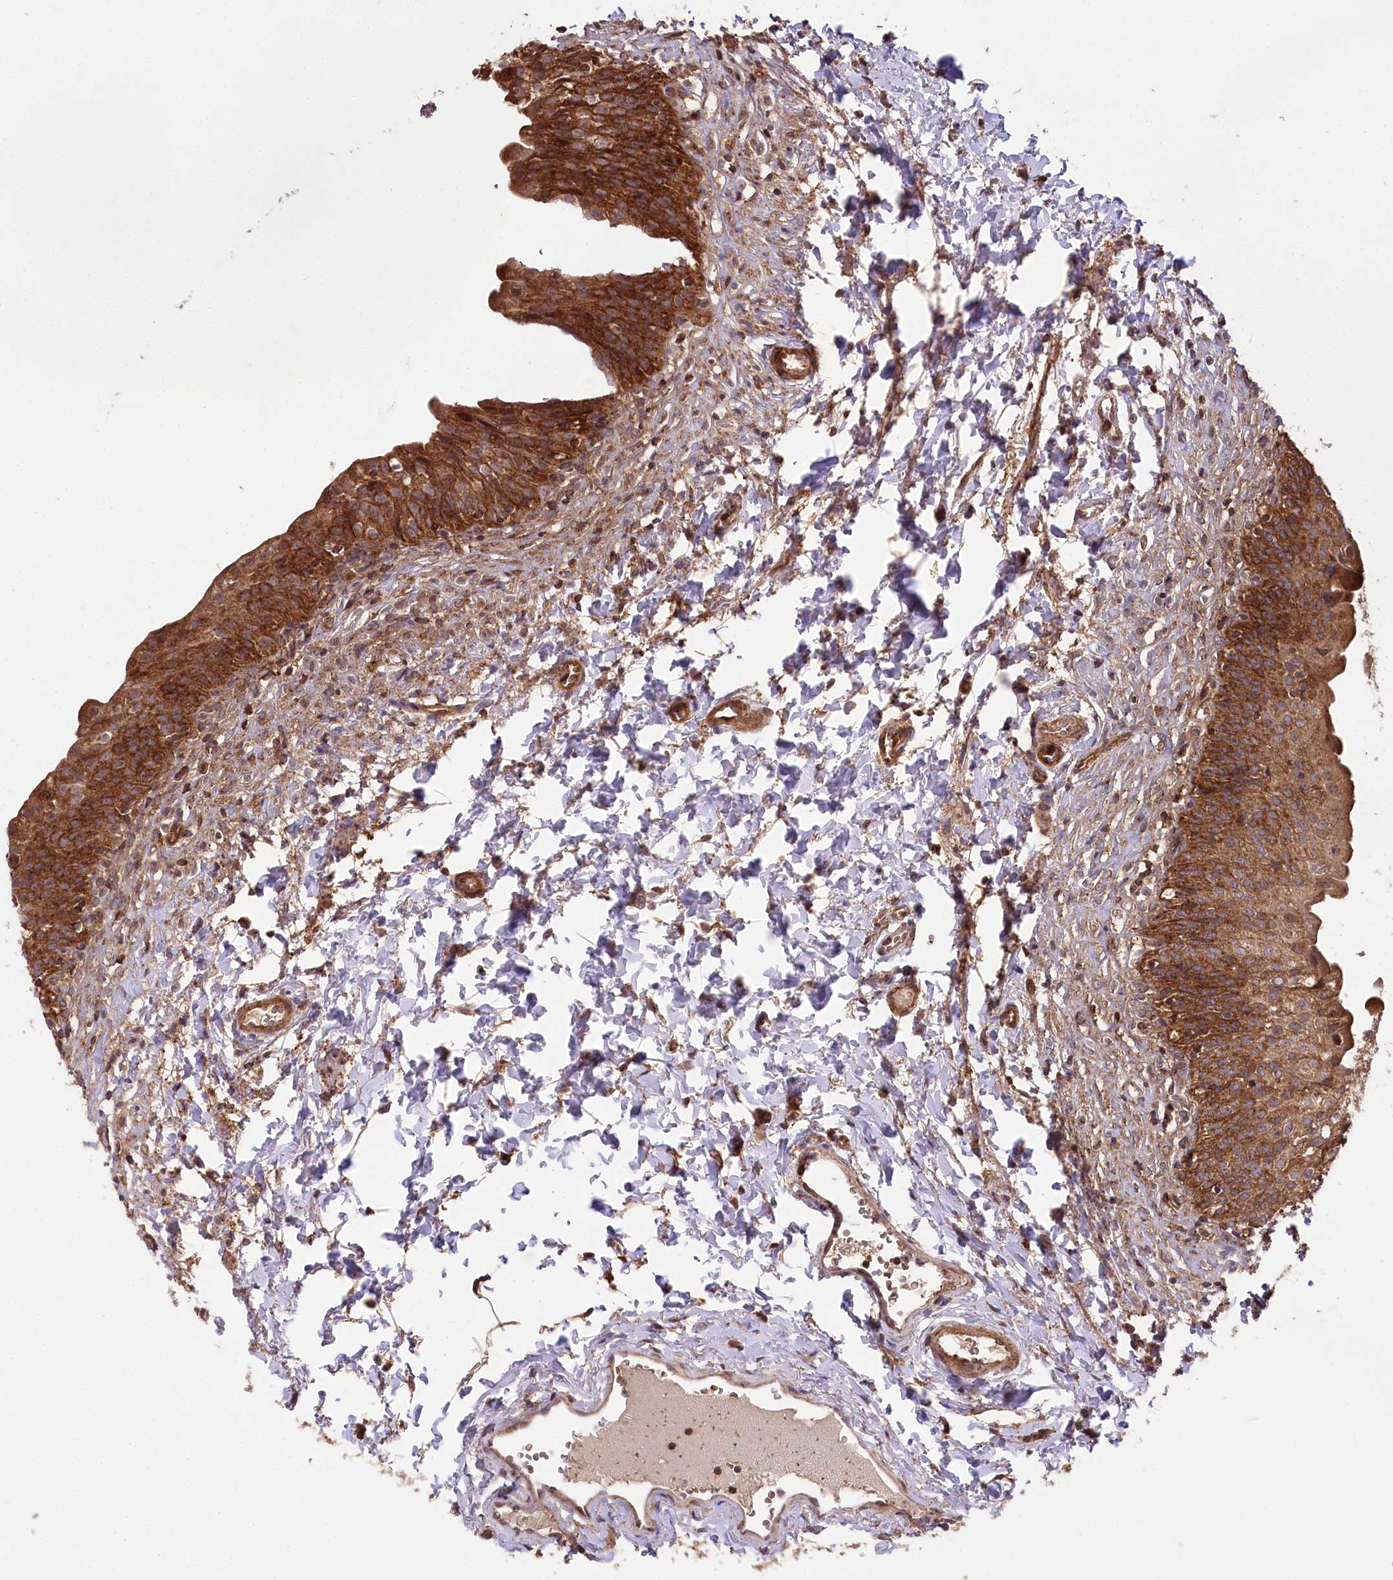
{"staining": {"intensity": "strong", "quantity": ">75%", "location": "cytoplasmic/membranous"}, "tissue": "urinary bladder", "cell_type": "Urothelial cells", "image_type": "normal", "snomed": [{"axis": "morphology", "description": "Normal tissue, NOS"}, {"axis": "topography", "description": "Urinary bladder"}], "caption": "The micrograph demonstrates immunohistochemical staining of normal urinary bladder. There is strong cytoplasmic/membranous expression is present in approximately >75% of urothelial cells. (DAB IHC, brown staining for protein, blue staining for nuclei).", "gene": "CCDC91", "patient": {"sex": "male", "age": 55}}